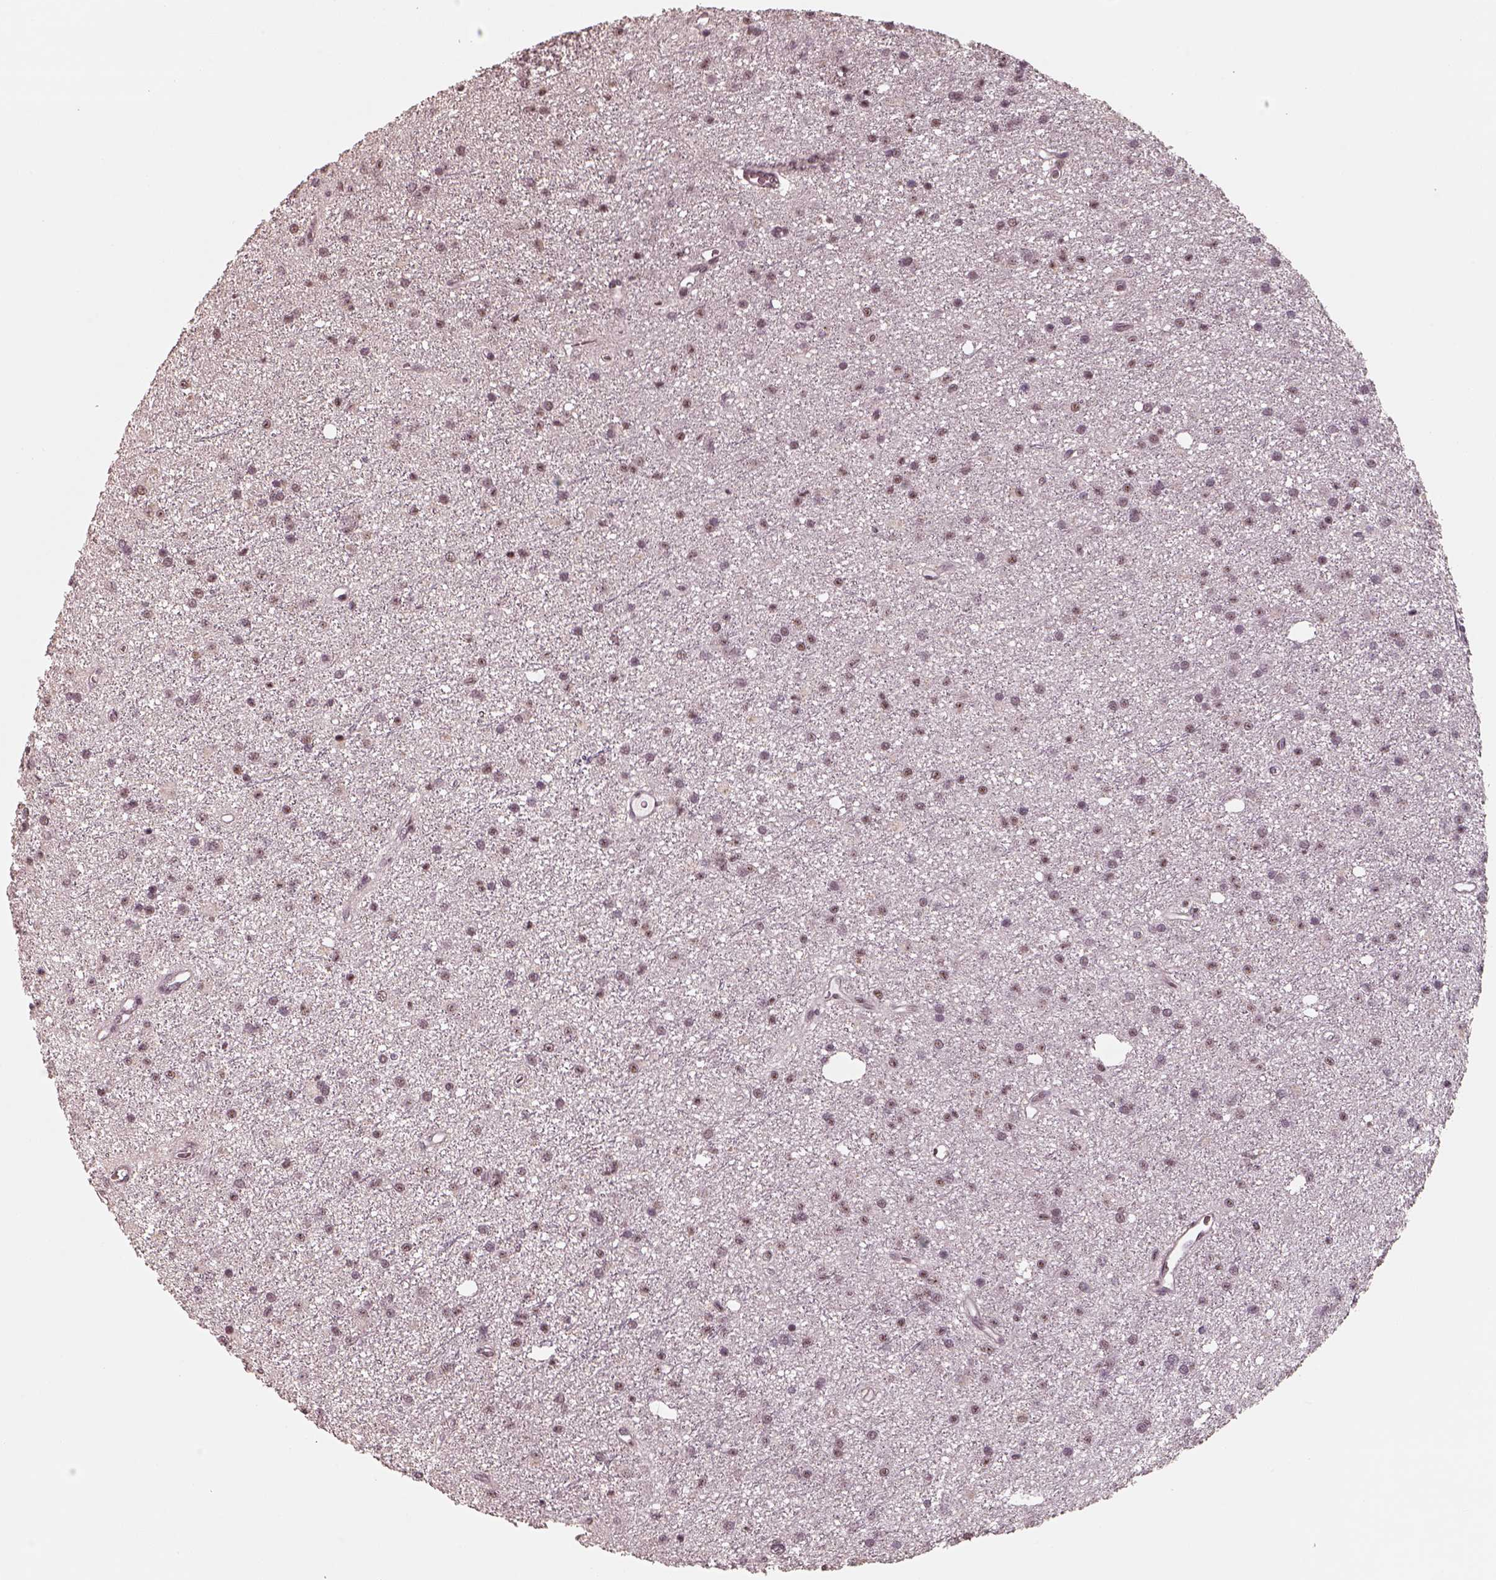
{"staining": {"intensity": "weak", "quantity": "25%-75%", "location": "nuclear"}, "tissue": "glioma", "cell_type": "Tumor cells", "image_type": "cancer", "snomed": [{"axis": "morphology", "description": "Glioma, malignant, Low grade"}, {"axis": "topography", "description": "Brain"}], "caption": "Protein expression analysis of human malignant low-grade glioma reveals weak nuclear staining in approximately 25%-75% of tumor cells.", "gene": "ATXN7L3", "patient": {"sex": "male", "age": 27}}